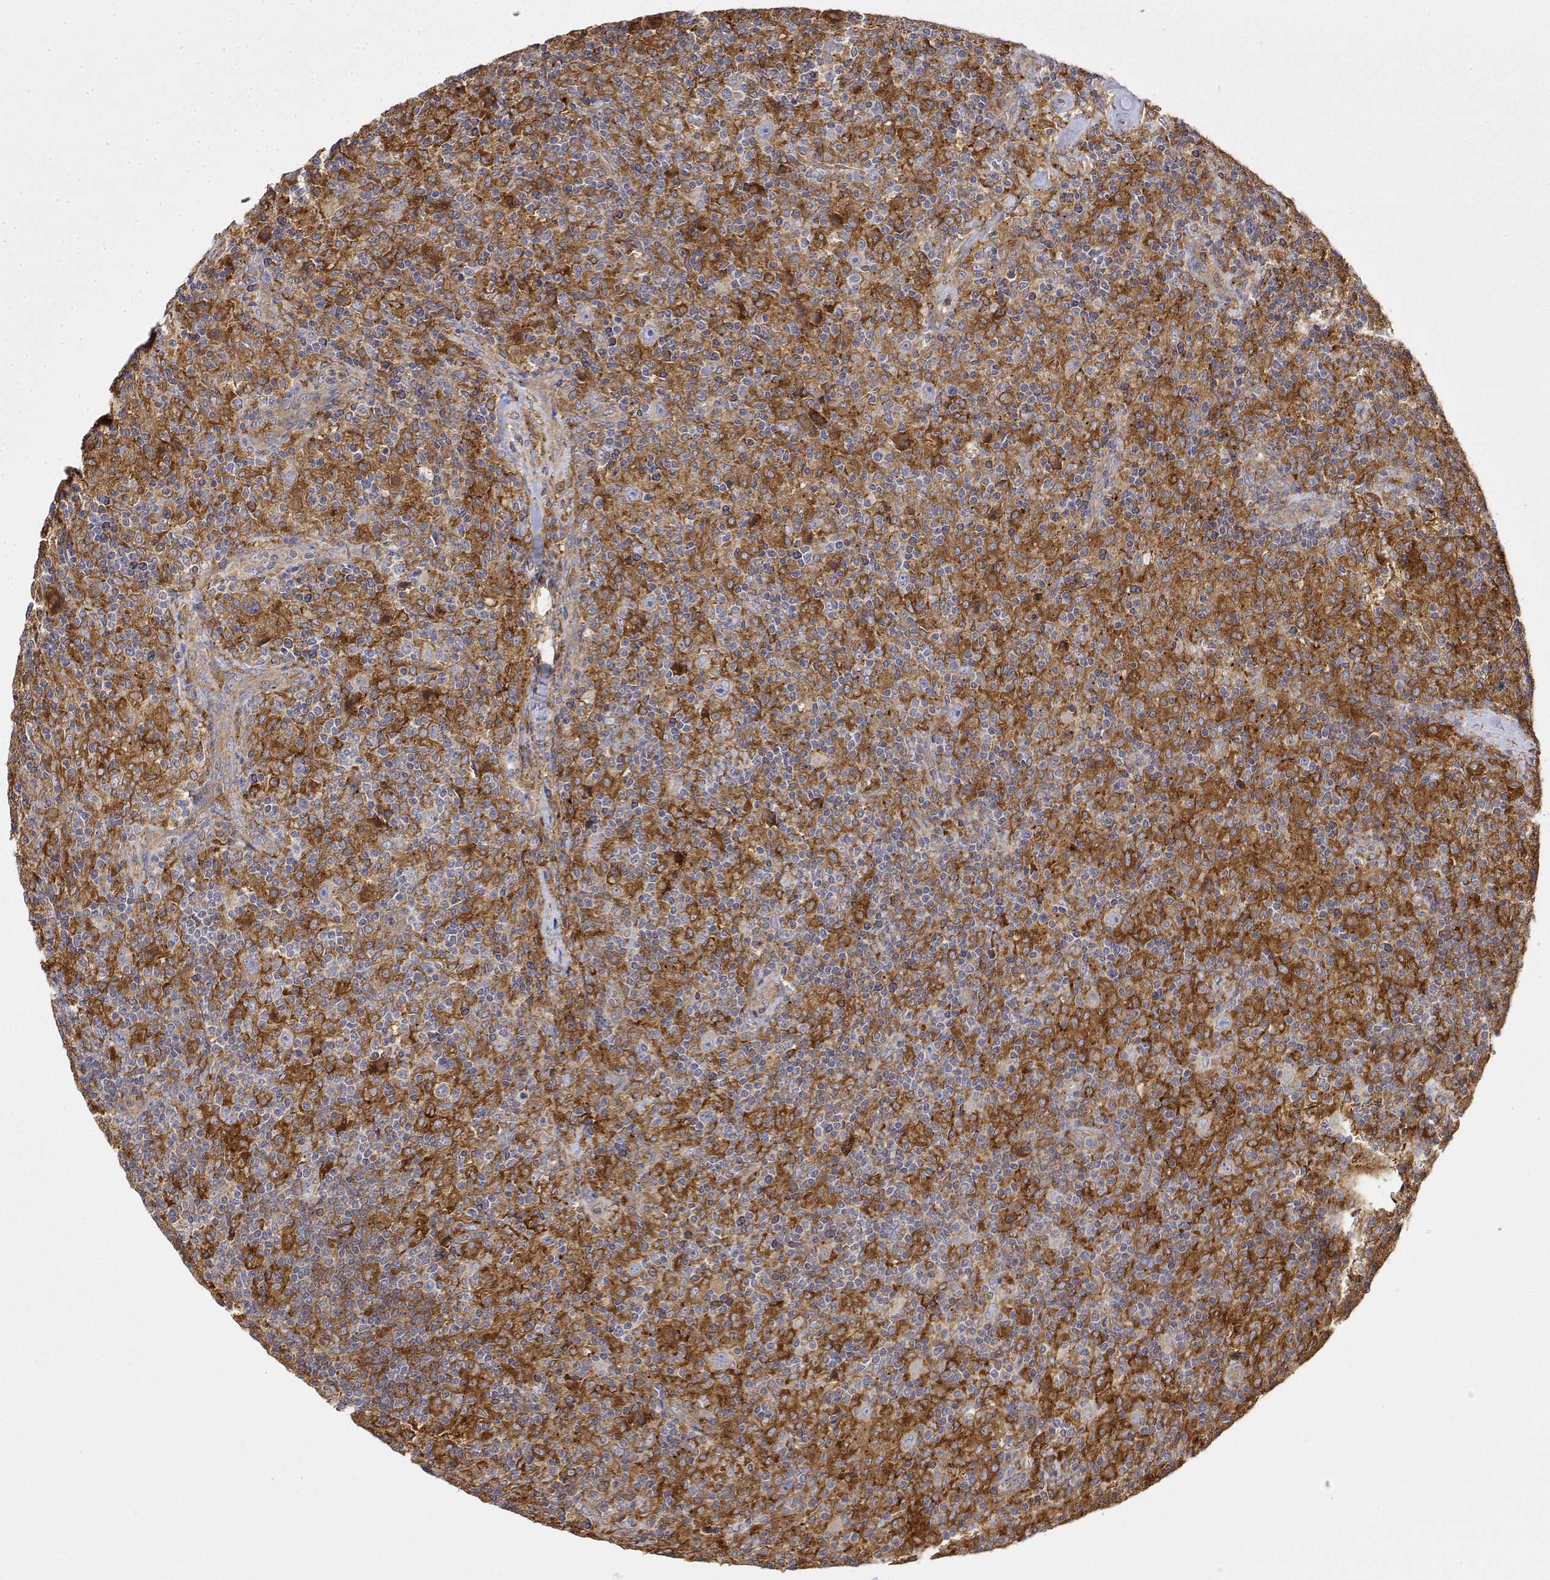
{"staining": {"intensity": "negative", "quantity": "none", "location": "none"}, "tissue": "lymphoma", "cell_type": "Tumor cells", "image_type": "cancer", "snomed": [{"axis": "morphology", "description": "Hodgkin's disease, NOS"}, {"axis": "topography", "description": "Lymph node"}], "caption": "Lymphoma stained for a protein using immunohistochemistry (IHC) displays no expression tumor cells.", "gene": "PACSIN2", "patient": {"sex": "male", "age": 70}}